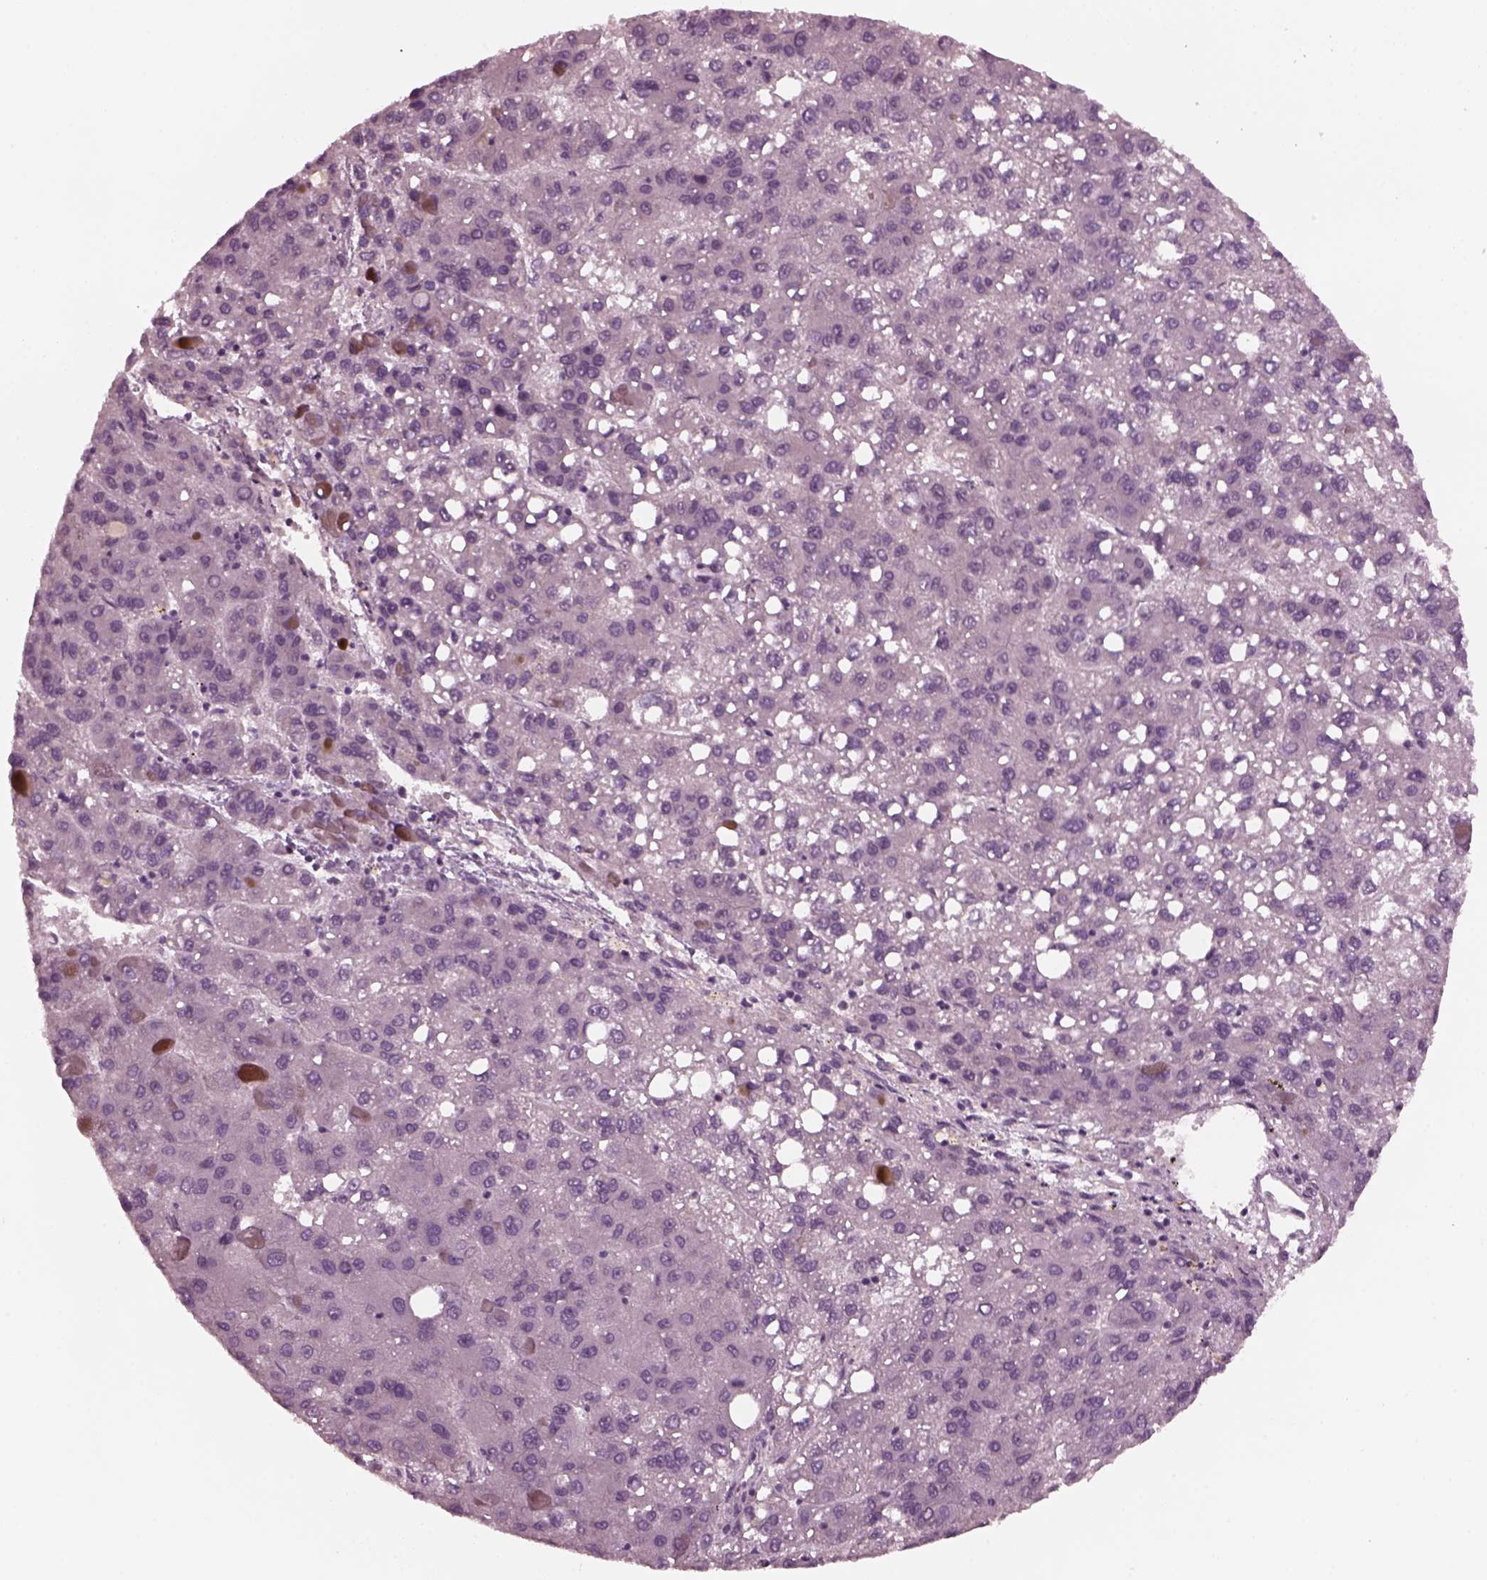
{"staining": {"intensity": "negative", "quantity": "none", "location": "none"}, "tissue": "liver cancer", "cell_type": "Tumor cells", "image_type": "cancer", "snomed": [{"axis": "morphology", "description": "Carcinoma, Hepatocellular, NOS"}, {"axis": "topography", "description": "Liver"}], "caption": "An IHC image of liver hepatocellular carcinoma is shown. There is no staining in tumor cells of liver hepatocellular carcinoma.", "gene": "TUBG1", "patient": {"sex": "female", "age": 82}}